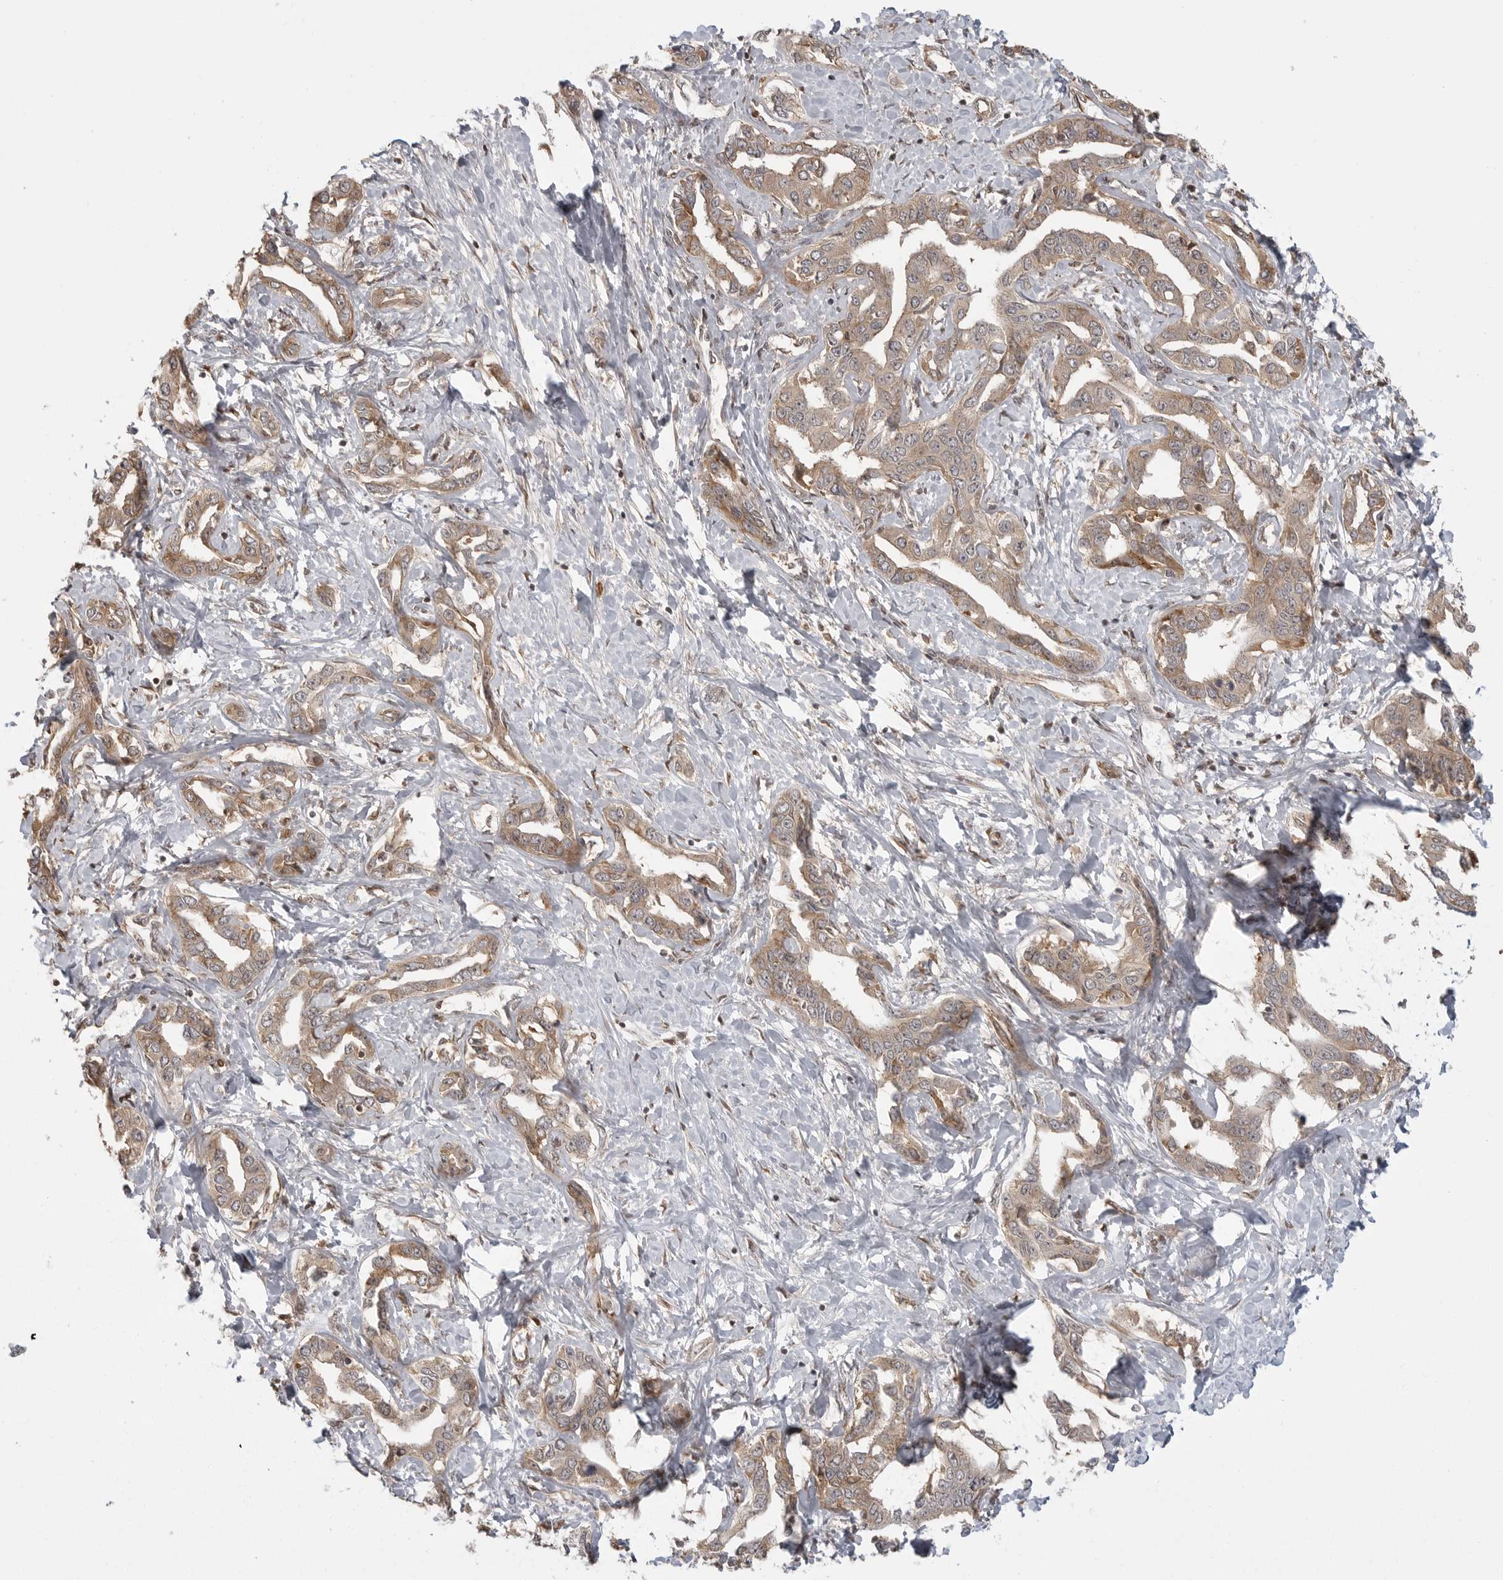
{"staining": {"intensity": "moderate", "quantity": ">75%", "location": "cytoplasmic/membranous"}, "tissue": "liver cancer", "cell_type": "Tumor cells", "image_type": "cancer", "snomed": [{"axis": "morphology", "description": "Cholangiocarcinoma"}, {"axis": "topography", "description": "Liver"}], "caption": "This is an image of immunohistochemistry staining of cholangiocarcinoma (liver), which shows moderate positivity in the cytoplasmic/membranous of tumor cells.", "gene": "FAT3", "patient": {"sex": "male", "age": 59}}